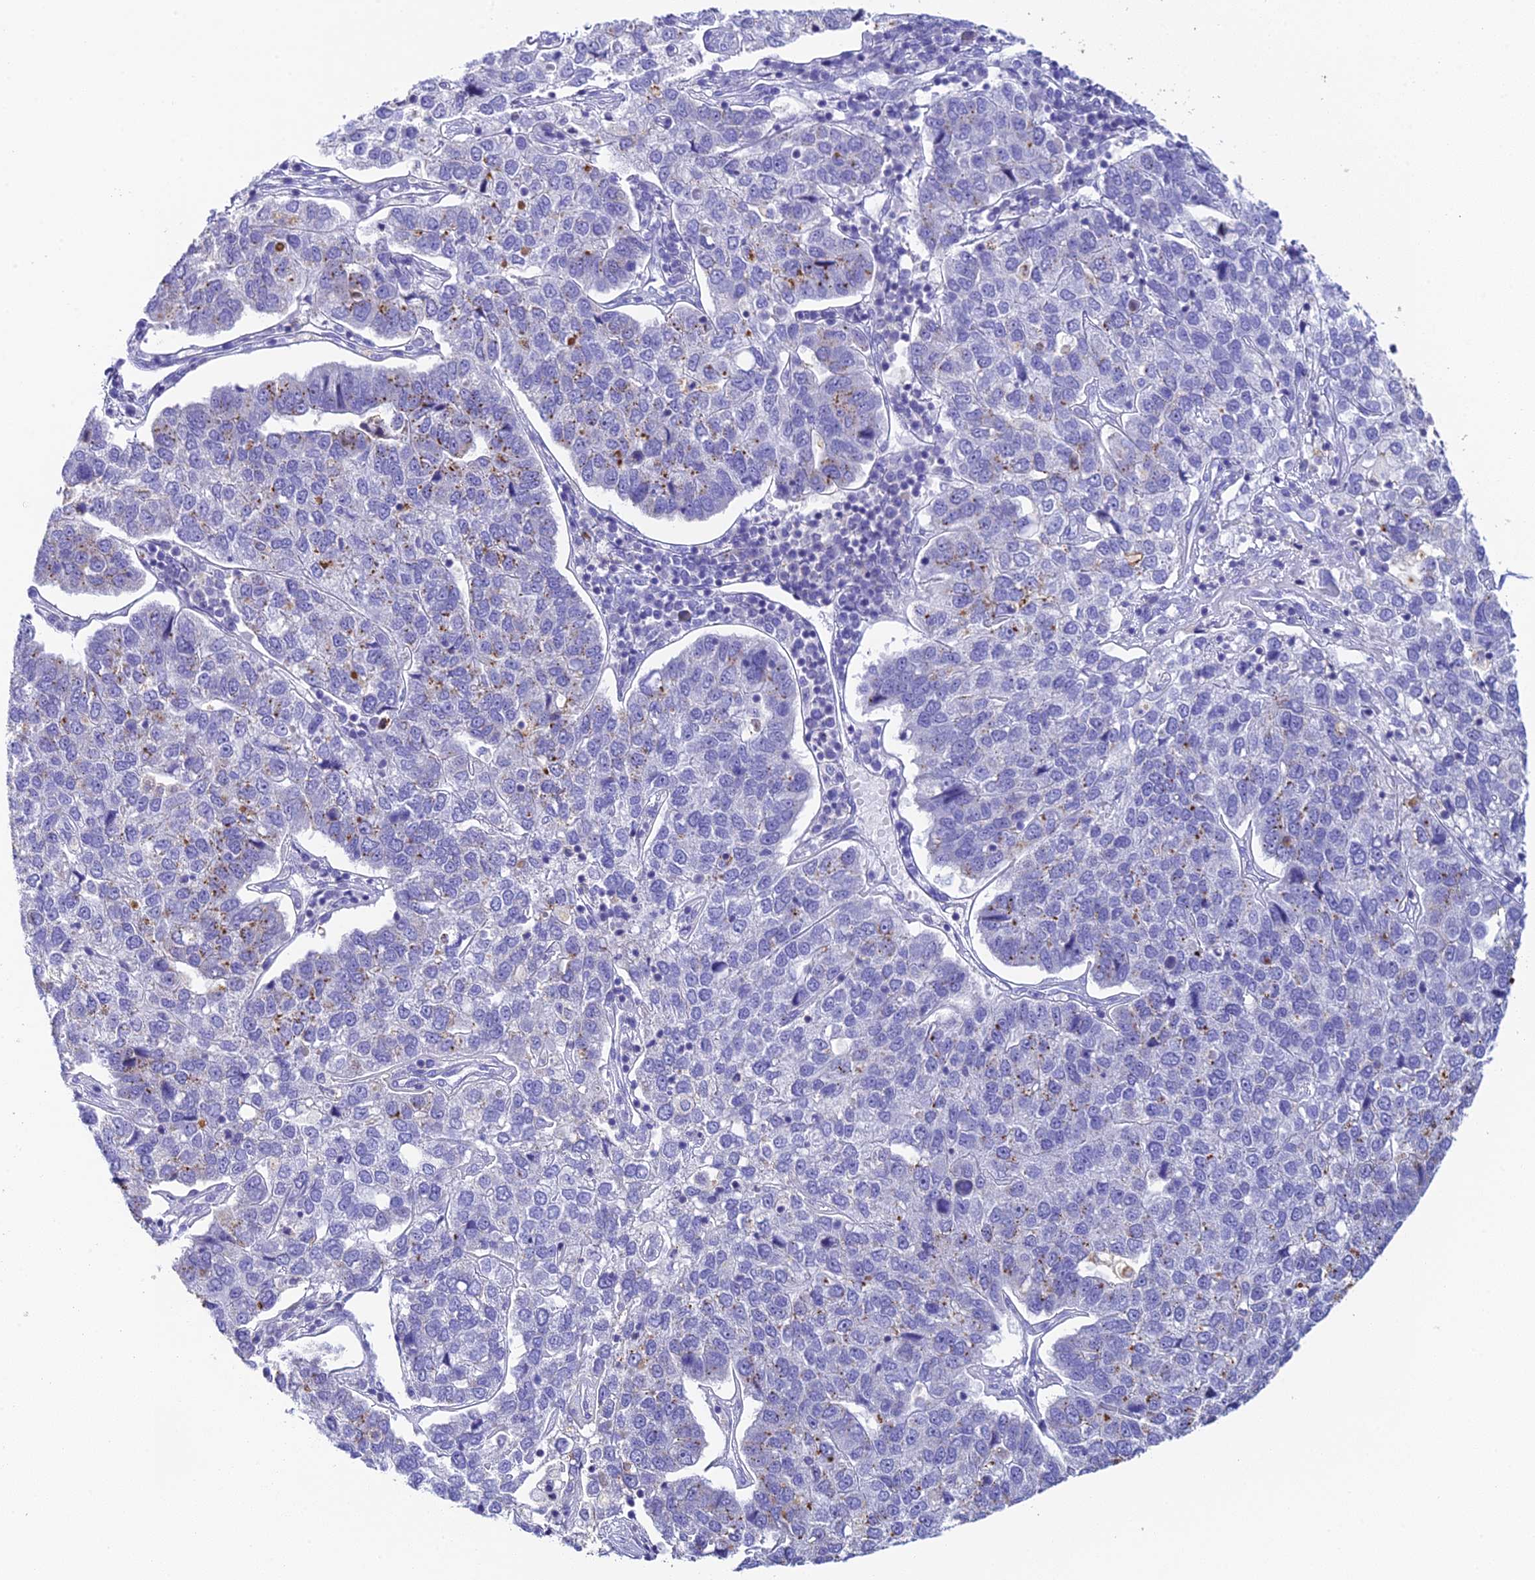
{"staining": {"intensity": "negative", "quantity": "none", "location": "none"}, "tissue": "pancreatic cancer", "cell_type": "Tumor cells", "image_type": "cancer", "snomed": [{"axis": "morphology", "description": "Adenocarcinoma, NOS"}, {"axis": "topography", "description": "Pancreas"}], "caption": "Immunohistochemical staining of human pancreatic adenocarcinoma demonstrates no significant expression in tumor cells.", "gene": "C12orf29", "patient": {"sex": "female", "age": 61}}